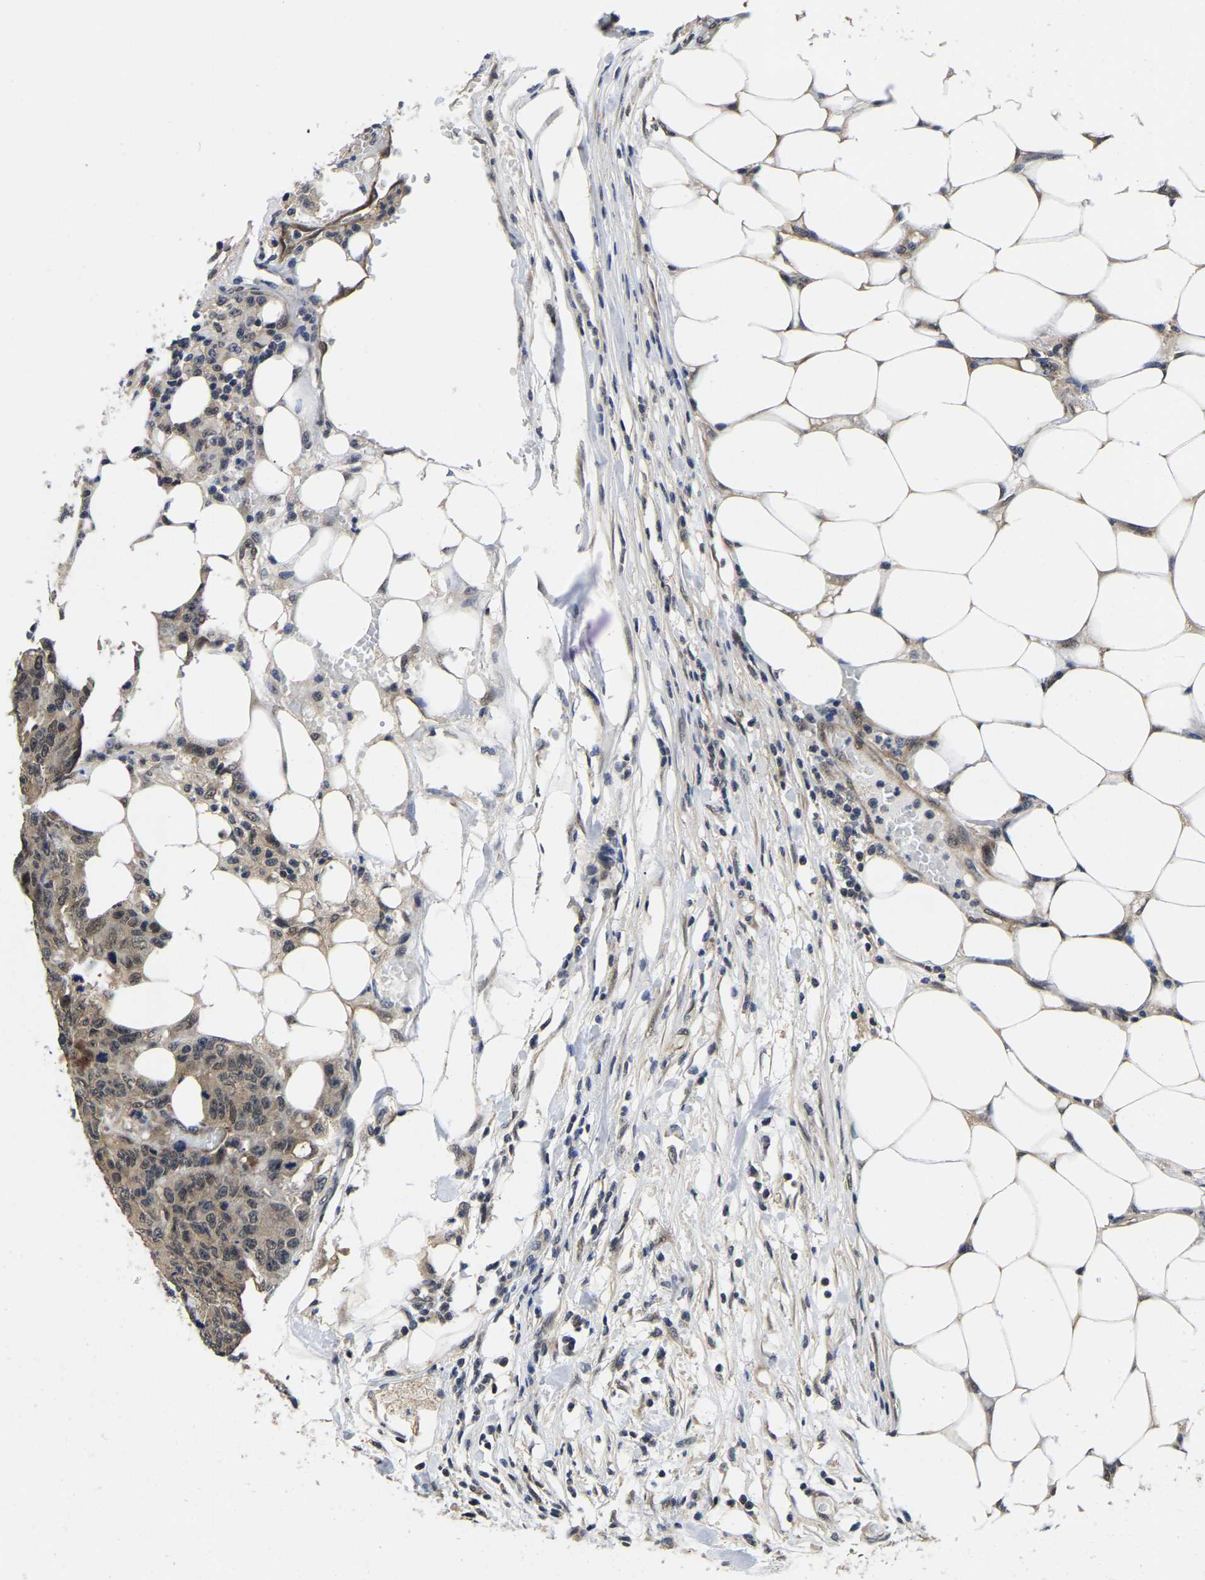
{"staining": {"intensity": "weak", "quantity": ">75%", "location": "cytoplasmic/membranous,nuclear"}, "tissue": "colorectal cancer", "cell_type": "Tumor cells", "image_type": "cancer", "snomed": [{"axis": "morphology", "description": "Adenocarcinoma, NOS"}, {"axis": "topography", "description": "Colon"}], "caption": "Protein staining demonstrates weak cytoplasmic/membranous and nuclear positivity in about >75% of tumor cells in colorectal cancer. (IHC, brightfield microscopy, high magnification).", "gene": "MCOLN2", "patient": {"sex": "female", "age": 86}}